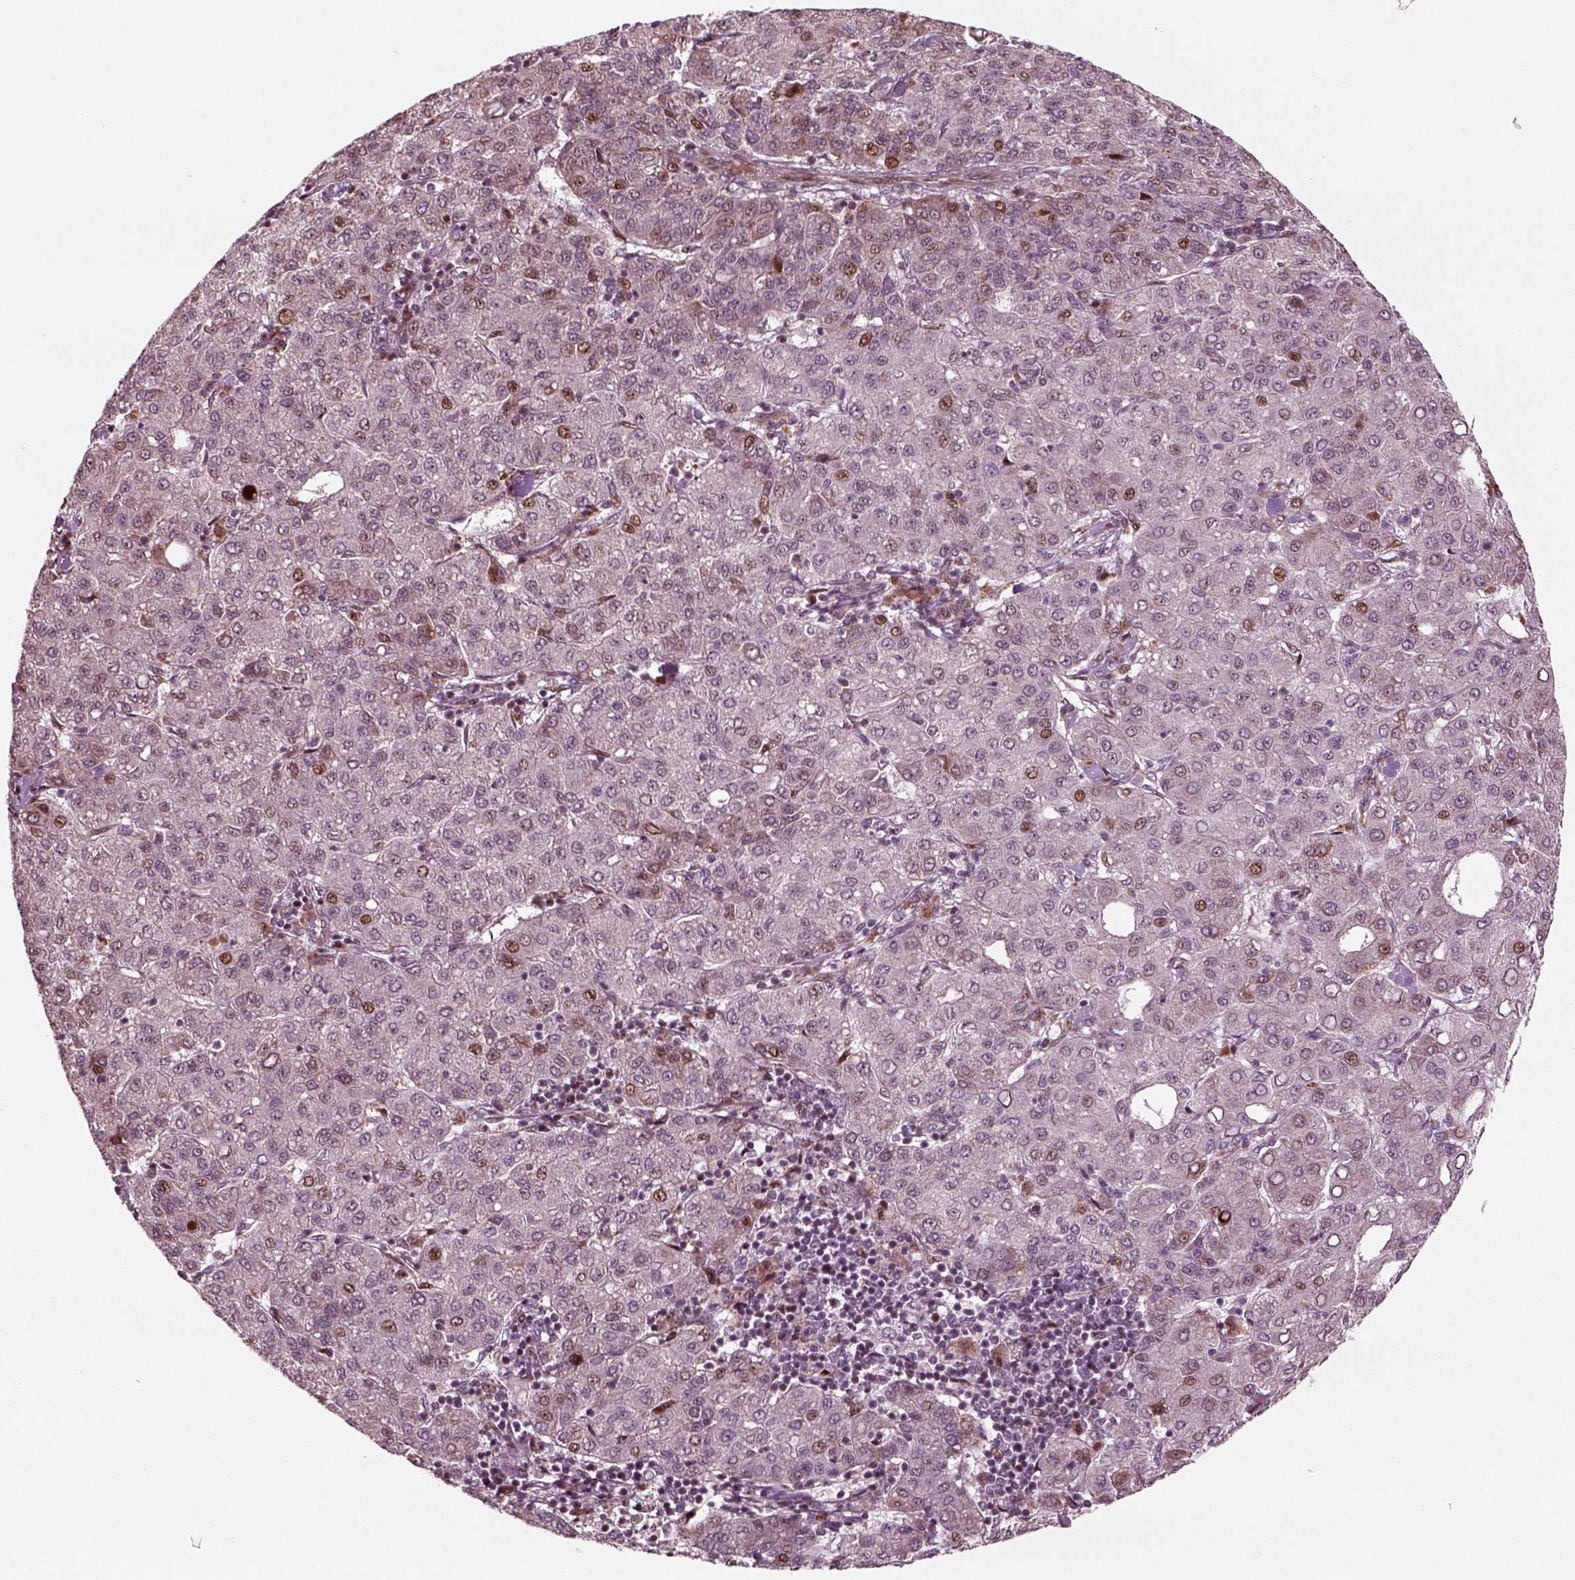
{"staining": {"intensity": "moderate", "quantity": "<25%", "location": "nuclear"}, "tissue": "liver cancer", "cell_type": "Tumor cells", "image_type": "cancer", "snomed": [{"axis": "morphology", "description": "Carcinoma, Hepatocellular, NOS"}, {"axis": "topography", "description": "Liver"}], "caption": "Liver cancer stained with DAB IHC exhibits low levels of moderate nuclear staining in approximately <25% of tumor cells. The staining was performed using DAB (3,3'-diaminobenzidine), with brown indicating positive protein expression. Nuclei are stained blue with hematoxylin.", "gene": "CDC14A", "patient": {"sex": "male", "age": 65}}